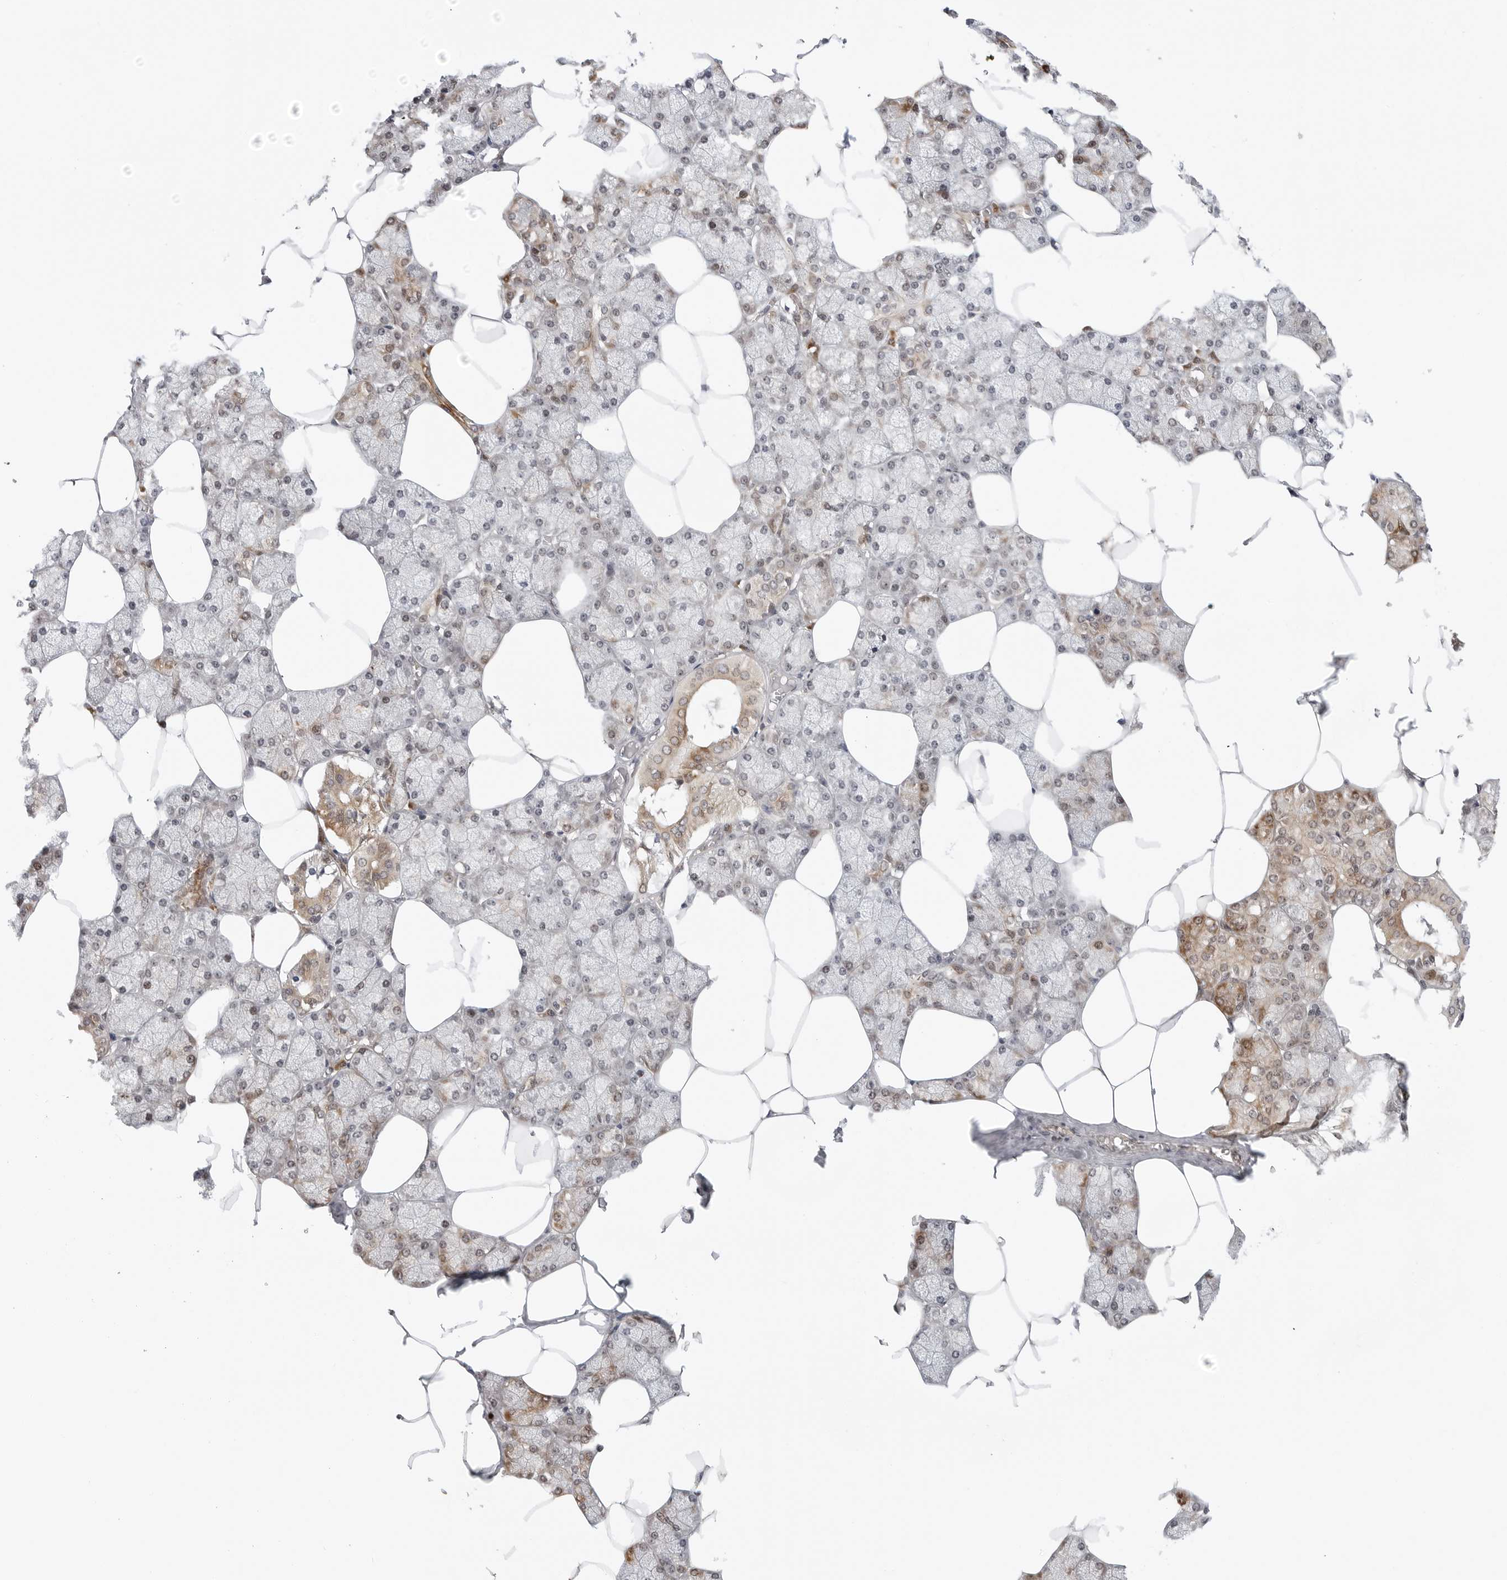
{"staining": {"intensity": "strong", "quantity": "25%-75%", "location": "cytoplasmic/membranous,nuclear"}, "tissue": "salivary gland", "cell_type": "Glandular cells", "image_type": "normal", "snomed": [{"axis": "morphology", "description": "Normal tissue, NOS"}, {"axis": "topography", "description": "Salivary gland"}], "caption": "Protein expression analysis of unremarkable human salivary gland reveals strong cytoplasmic/membranous,nuclear staining in approximately 25%-75% of glandular cells.", "gene": "TIPRL", "patient": {"sex": "male", "age": 62}}